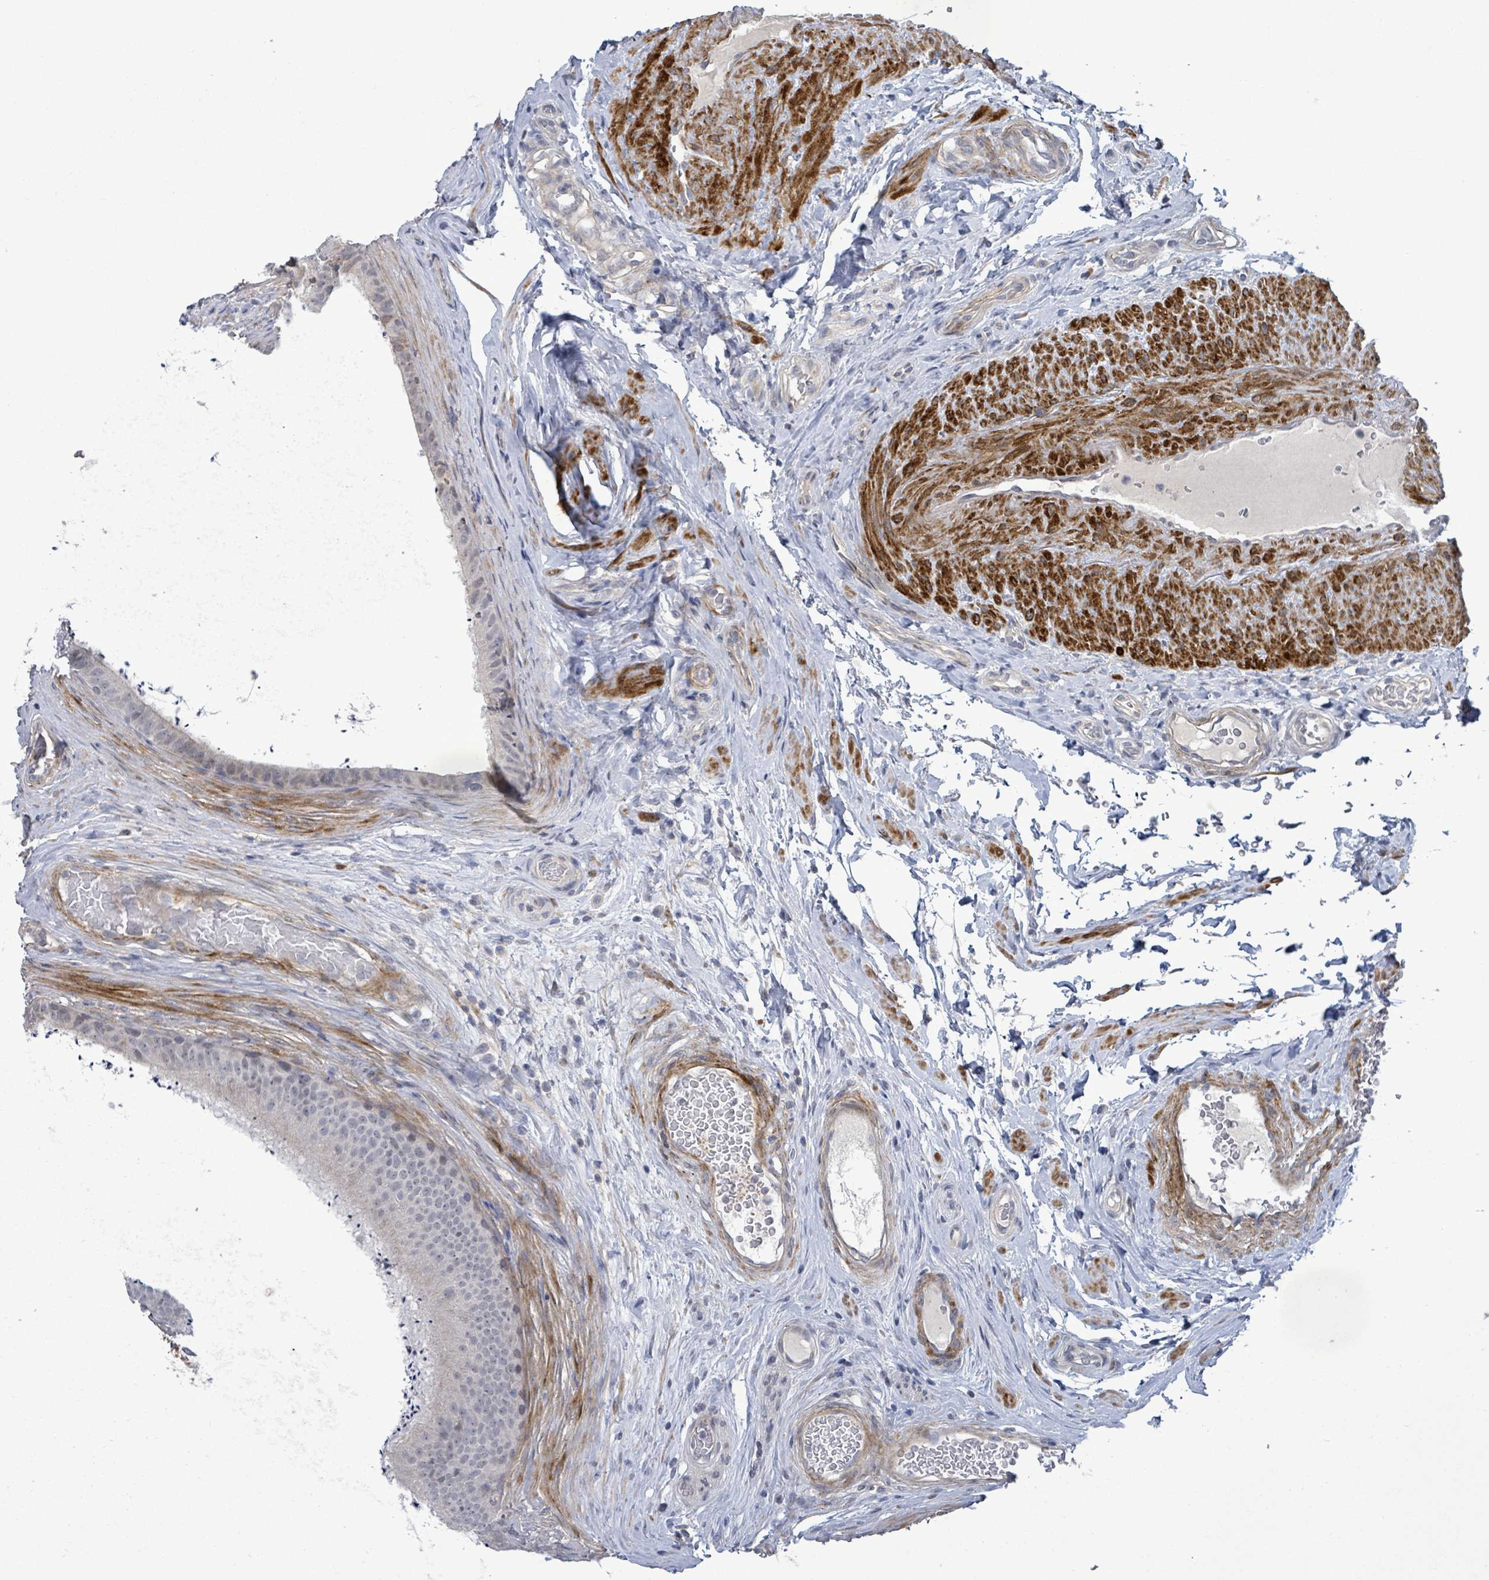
{"staining": {"intensity": "negative", "quantity": "none", "location": "none"}, "tissue": "epididymis", "cell_type": "Glandular cells", "image_type": "normal", "snomed": [{"axis": "morphology", "description": "Normal tissue, NOS"}, {"axis": "topography", "description": "Testis"}, {"axis": "topography", "description": "Epididymis"}], "caption": "The immunohistochemistry image has no significant staining in glandular cells of epididymis.", "gene": "AMMECR1", "patient": {"sex": "male", "age": 41}}